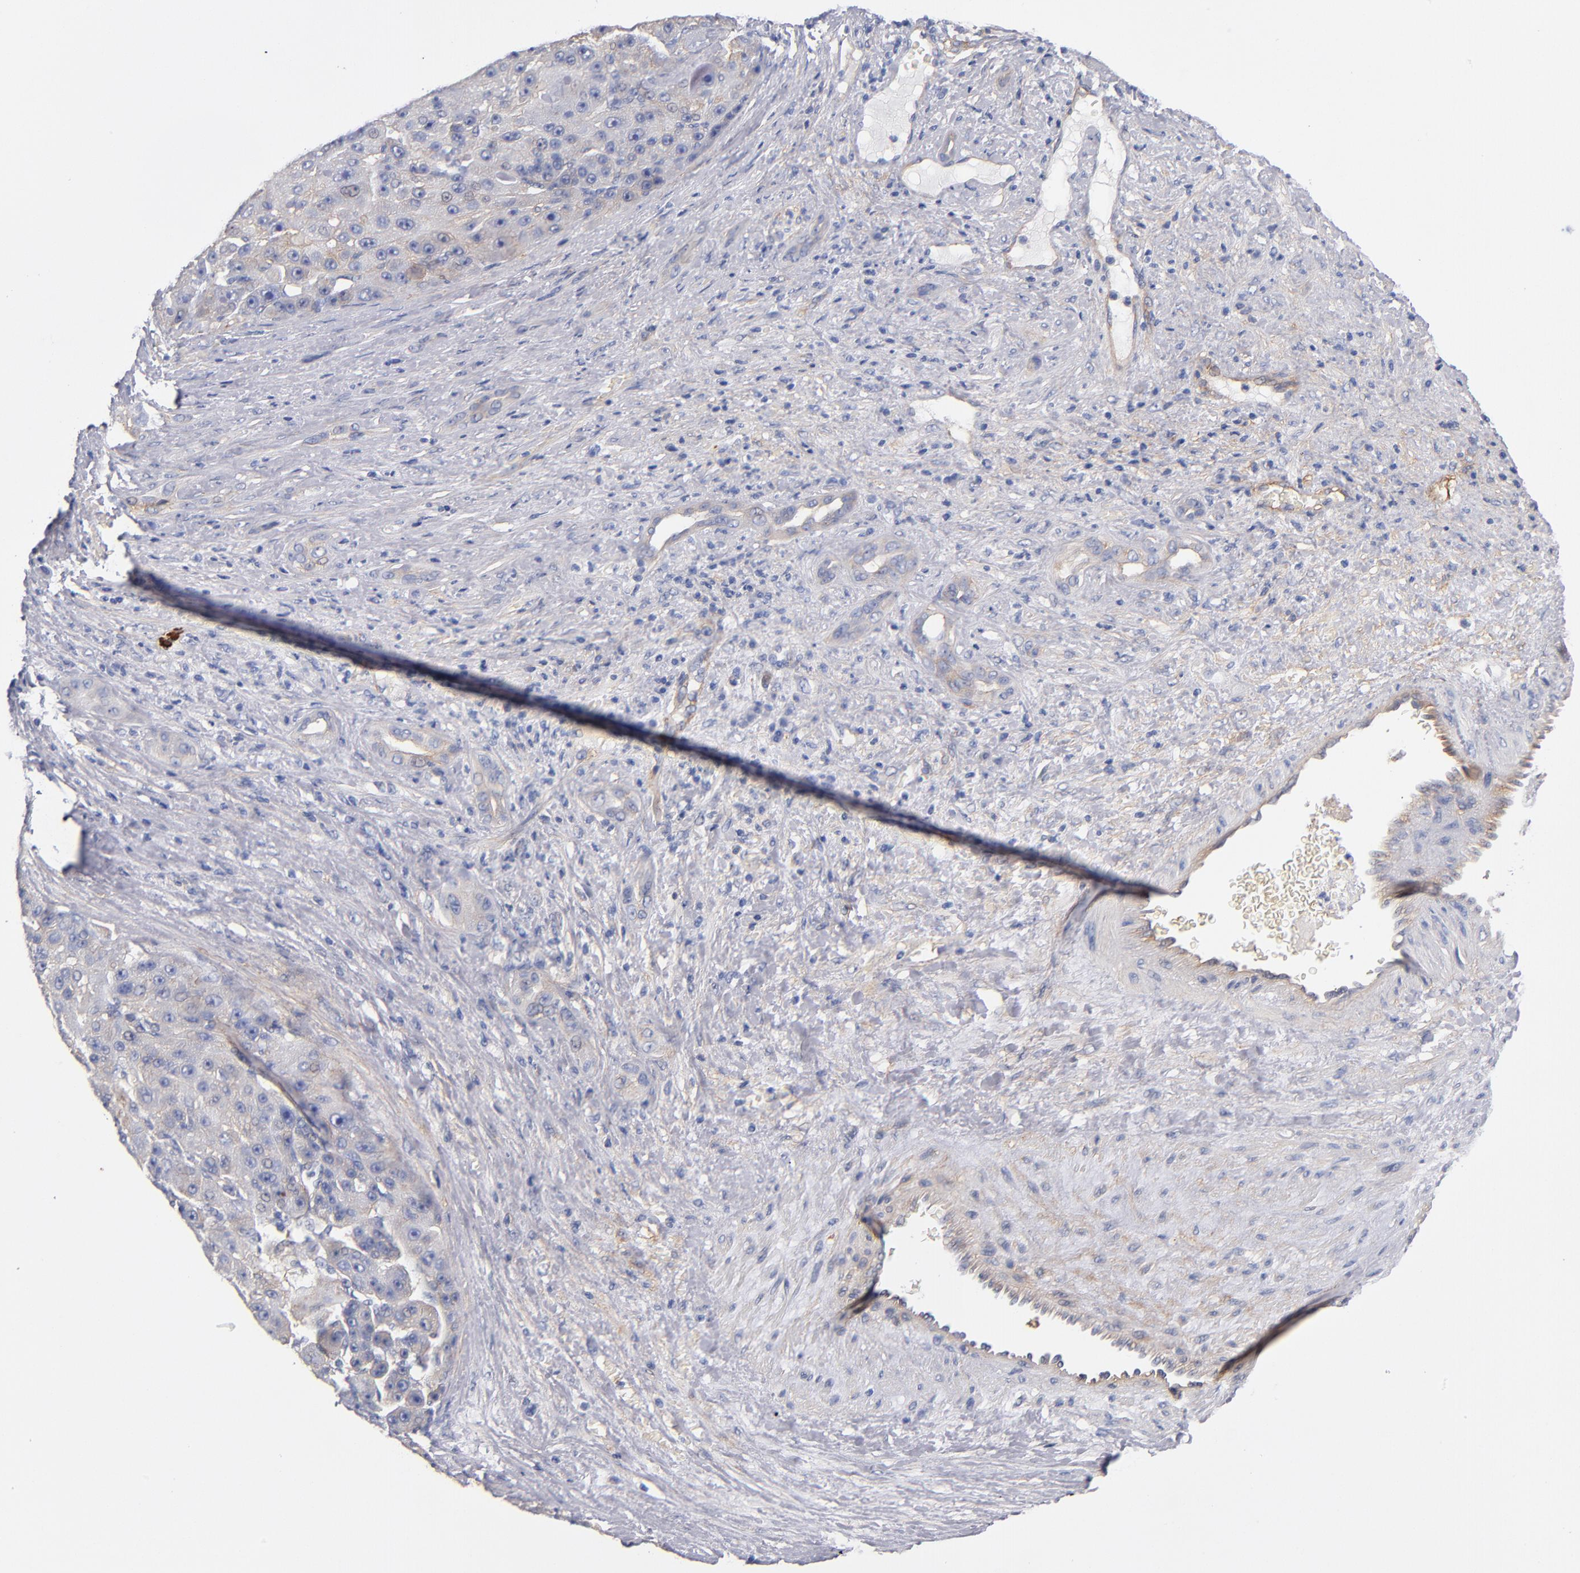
{"staining": {"intensity": "weak", "quantity": "25%-75%", "location": "cytoplasmic/membranous"}, "tissue": "liver cancer", "cell_type": "Tumor cells", "image_type": "cancer", "snomed": [{"axis": "morphology", "description": "Carcinoma, Hepatocellular, NOS"}, {"axis": "topography", "description": "Liver"}], "caption": "IHC (DAB) staining of human hepatocellular carcinoma (liver) exhibits weak cytoplasmic/membranous protein staining in approximately 25%-75% of tumor cells.", "gene": "PLSCR4", "patient": {"sex": "male", "age": 76}}